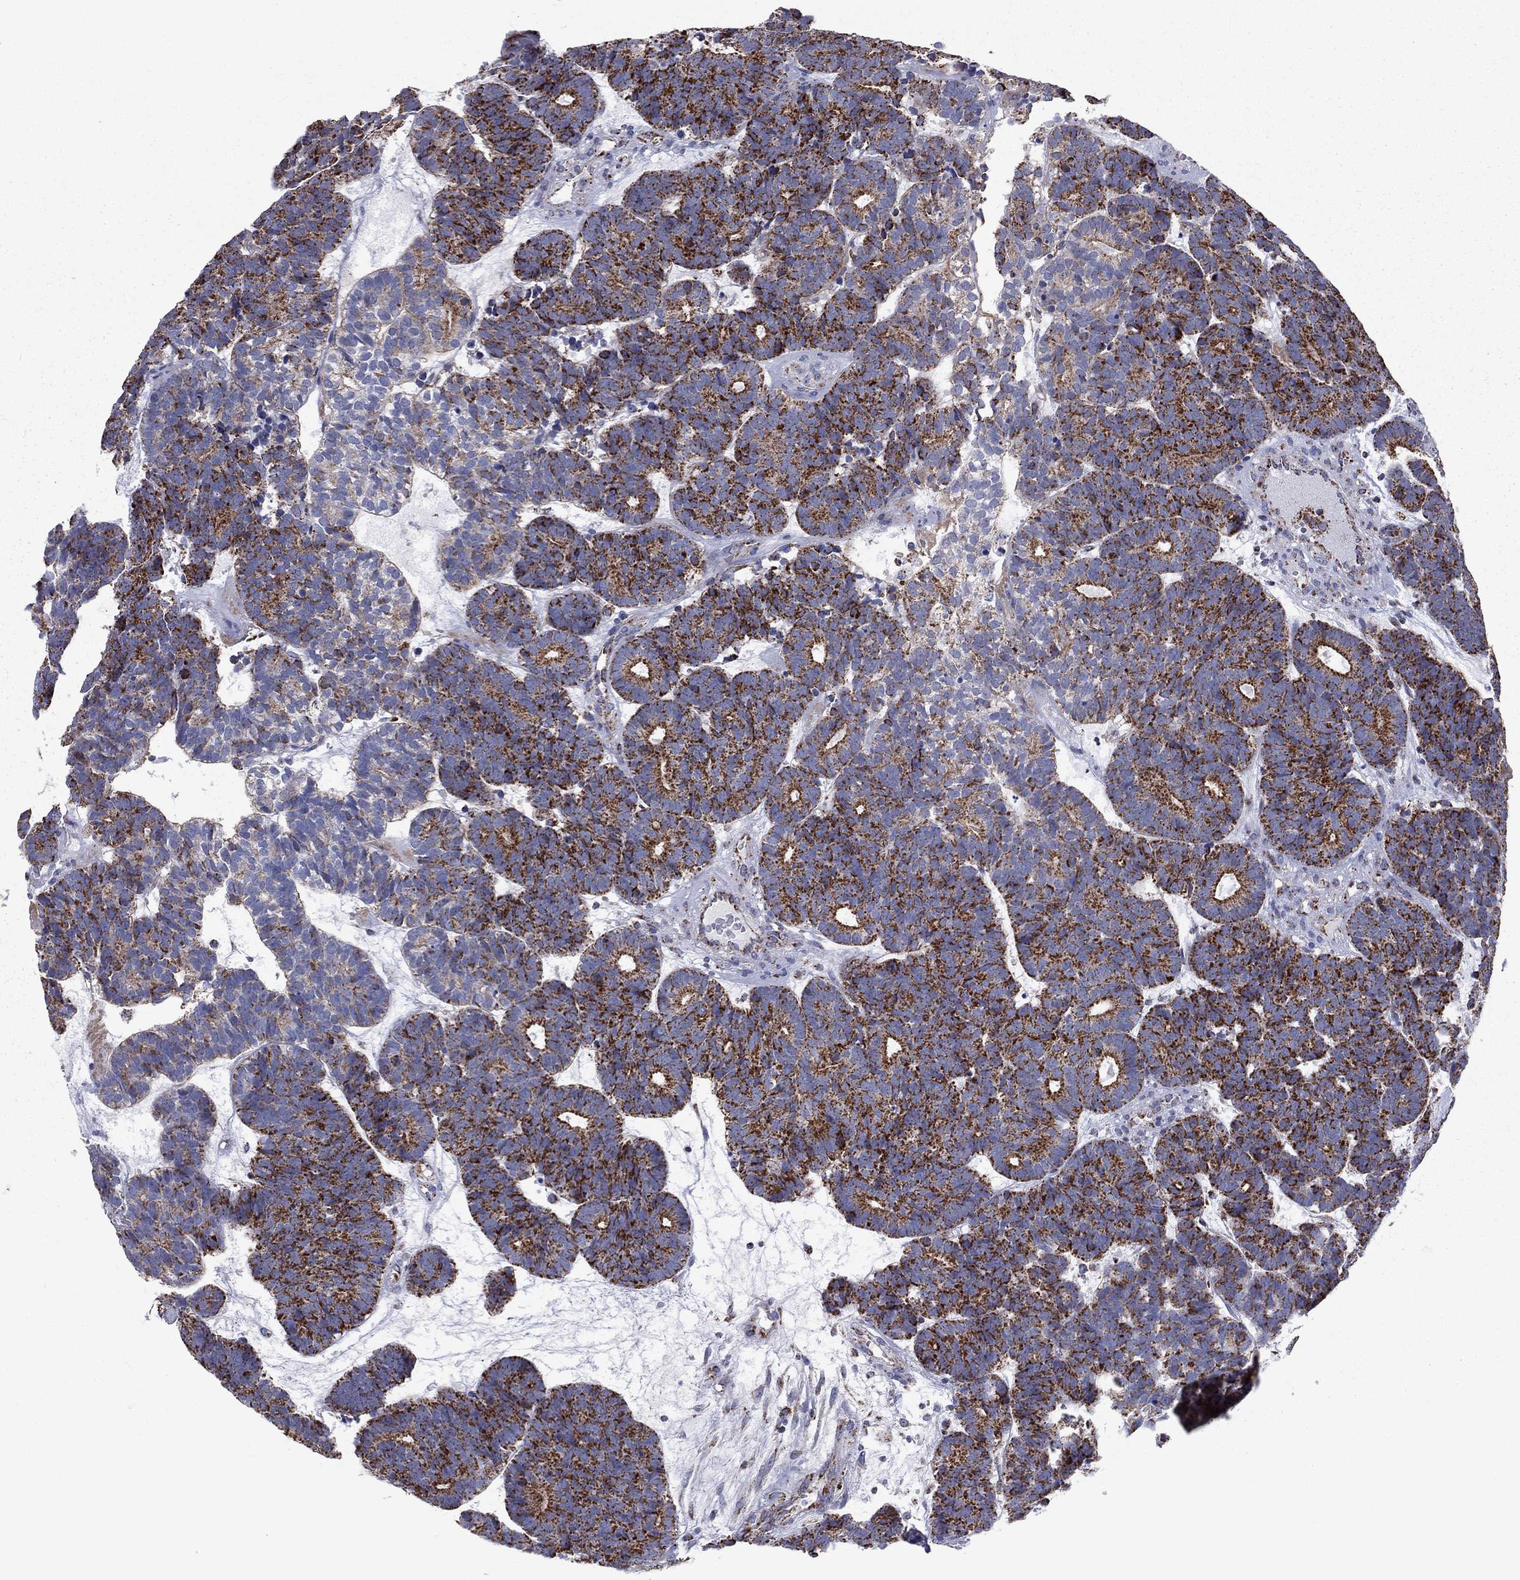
{"staining": {"intensity": "strong", "quantity": ">75%", "location": "cytoplasmic/membranous"}, "tissue": "head and neck cancer", "cell_type": "Tumor cells", "image_type": "cancer", "snomed": [{"axis": "morphology", "description": "Adenocarcinoma, NOS"}, {"axis": "topography", "description": "Head-Neck"}], "caption": "A brown stain shows strong cytoplasmic/membranous positivity of a protein in human head and neck adenocarcinoma tumor cells.", "gene": "NDUFV1", "patient": {"sex": "female", "age": 81}}